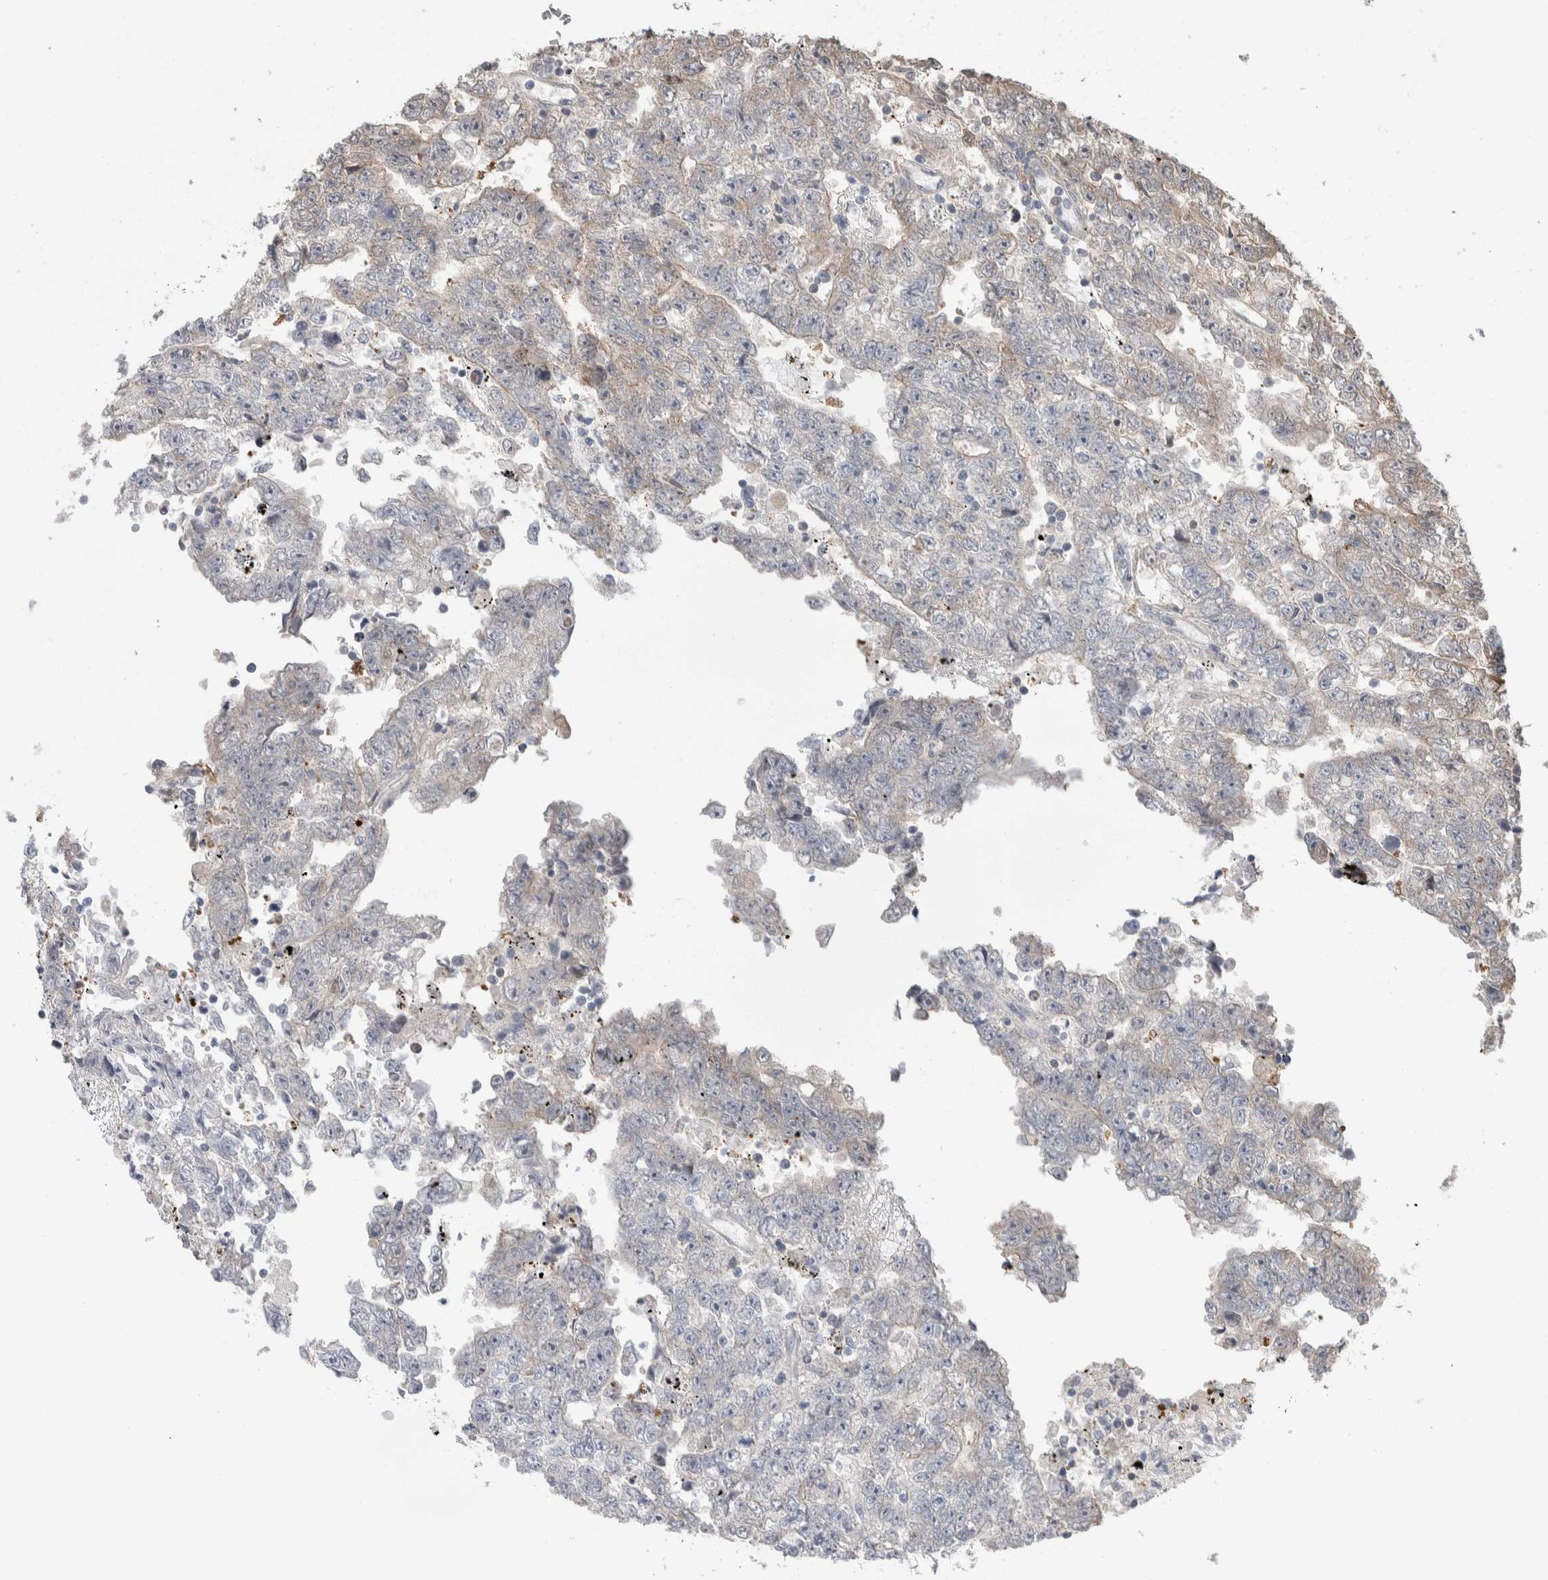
{"staining": {"intensity": "weak", "quantity": "<25%", "location": "cytoplasmic/membranous"}, "tissue": "testis cancer", "cell_type": "Tumor cells", "image_type": "cancer", "snomed": [{"axis": "morphology", "description": "Carcinoma, Embryonal, NOS"}, {"axis": "topography", "description": "Testis"}], "caption": "This is an IHC histopathology image of embryonal carcinoma (testis). There is no staining in tumor cells.", "gene": "HTATIP2", "patient": {"sex": "male", "age": 25}}